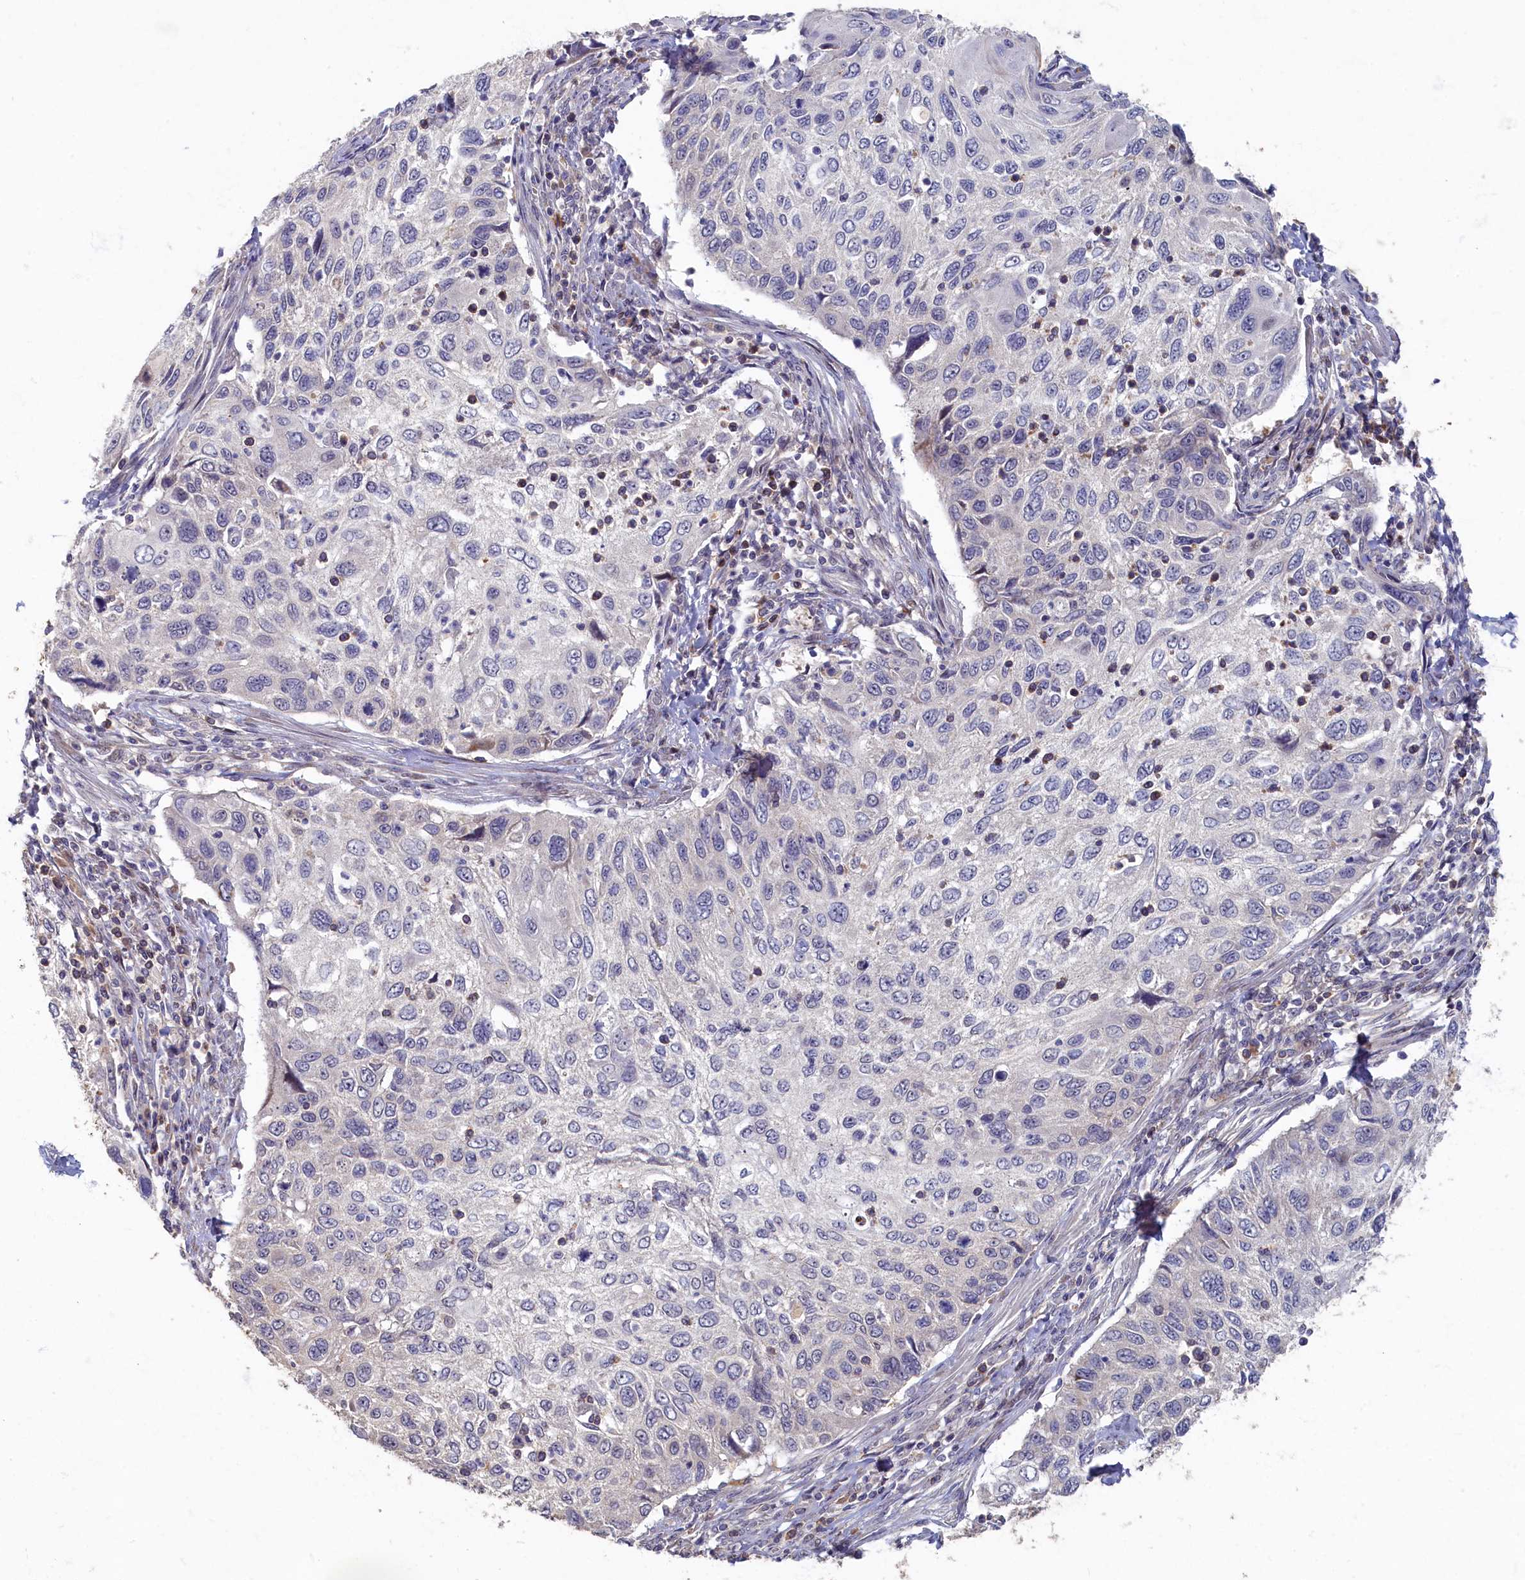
{"staining": {"intensity": "negative", "quantity": "none", "location": "none"}, "tissue": "cervical cancer", "cell_type": "Tumor cells", "image_type": "cancer", "snomed": [{"axis": "morphology", "description": "Squamous cell carcinoma, NOS"}, {"axis": "topography", "description": "Cervix"}], "caption": "This is an immunohistochemistry photomicrograph of cervical cancer. There is no positivity in tumor cells.", "gene": "HUNK", "patient": {"sex": "female", "age": 70}}